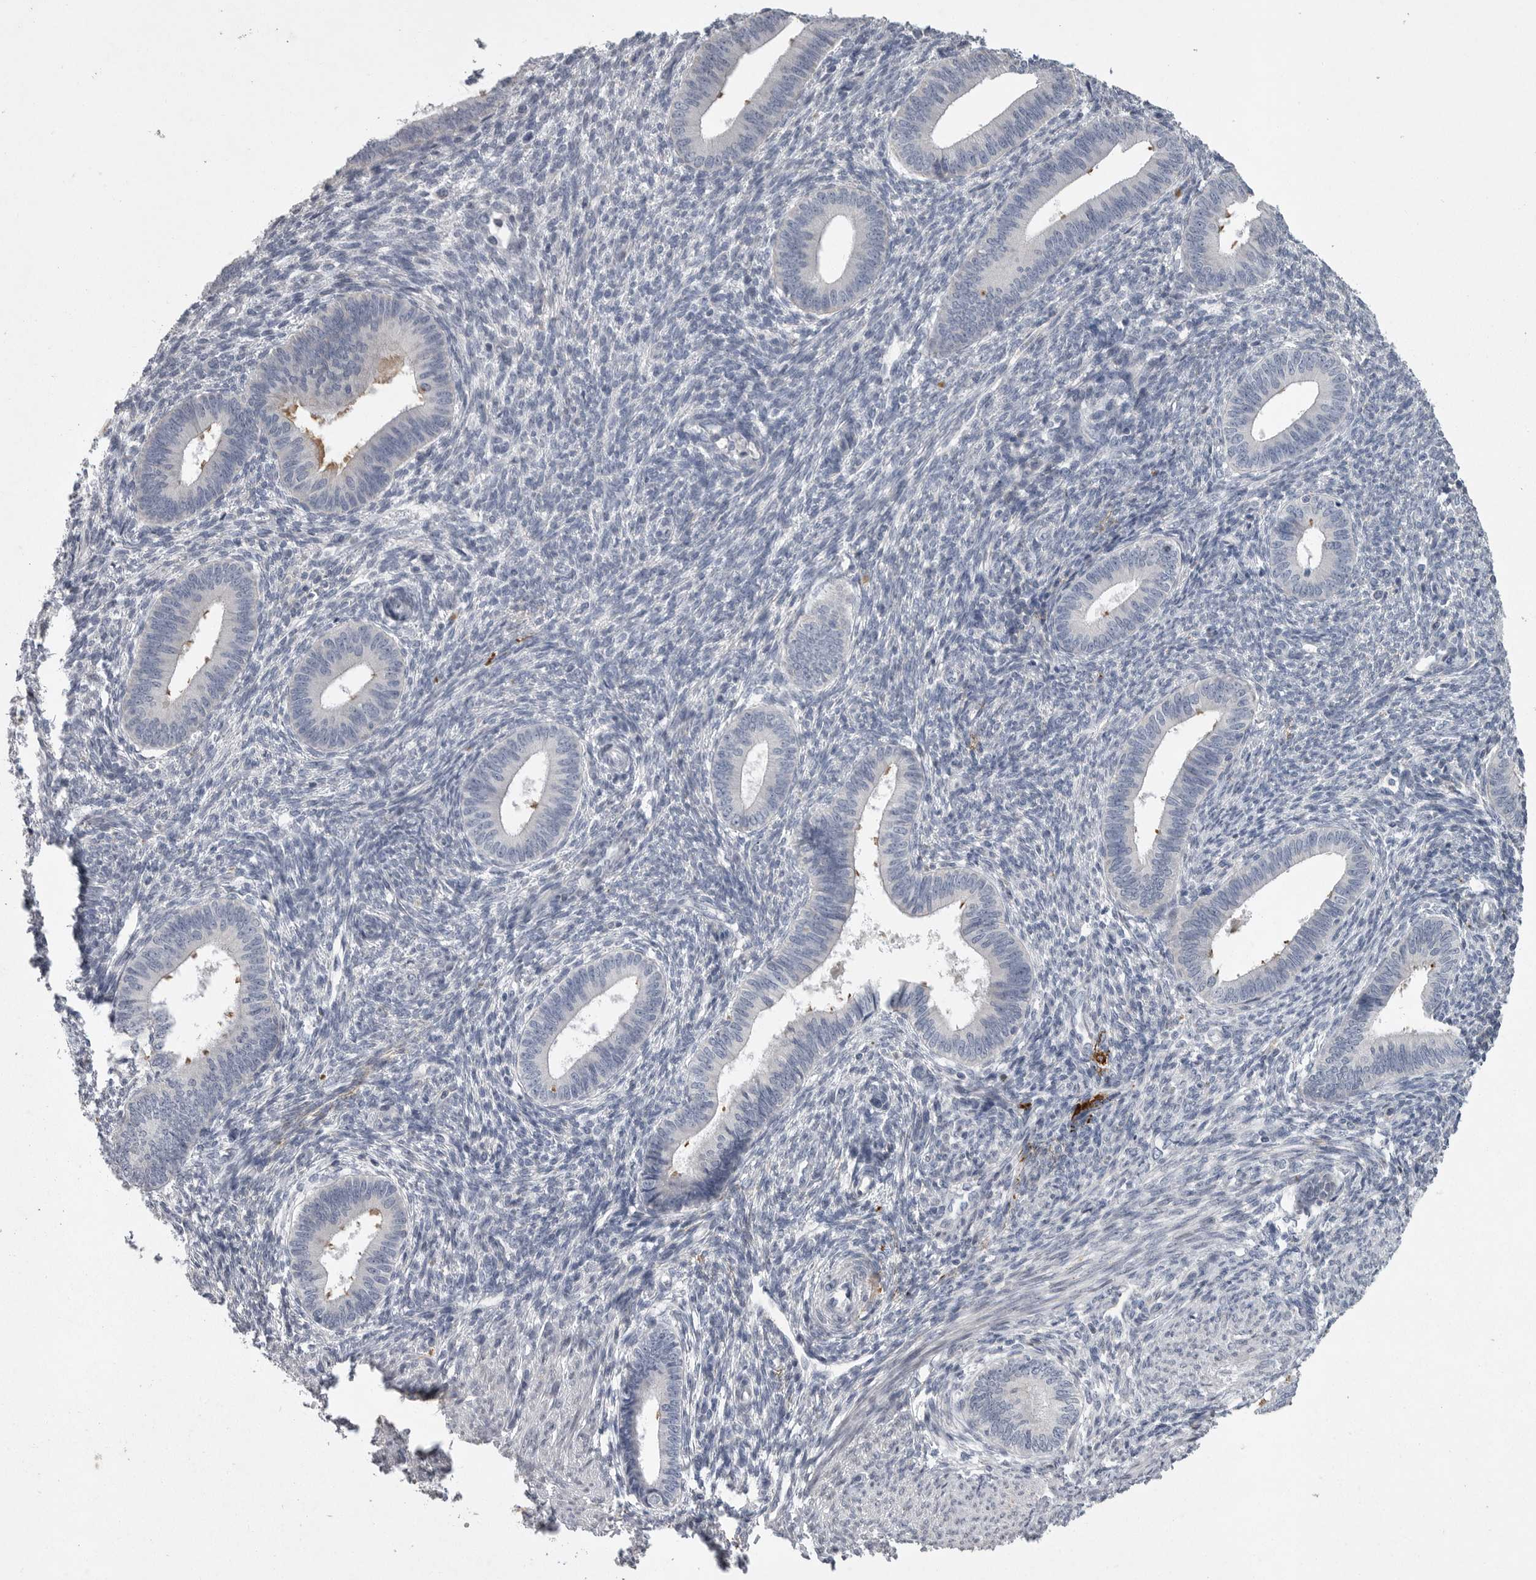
{"staining": {"intensity": "negative", "quantity": "none", "location": "none"}, "tissue": "endometrium", "cell_type": "Cells in endometrial stroma", "image_type": "normal", "snomed": [{"axis": "morphology", "description": "Normal tissue, NOS"}, {"axis": "topography", "description": "Endometrium"}], "caption": "Micrograph shows no protein staining in cells in endometrial stroma of benign endometrium. (Immunohistochemistry, brightfield microscopy, high magnification).", "gene": "CRP", "patient": {"sex": "female", "age": 46}}